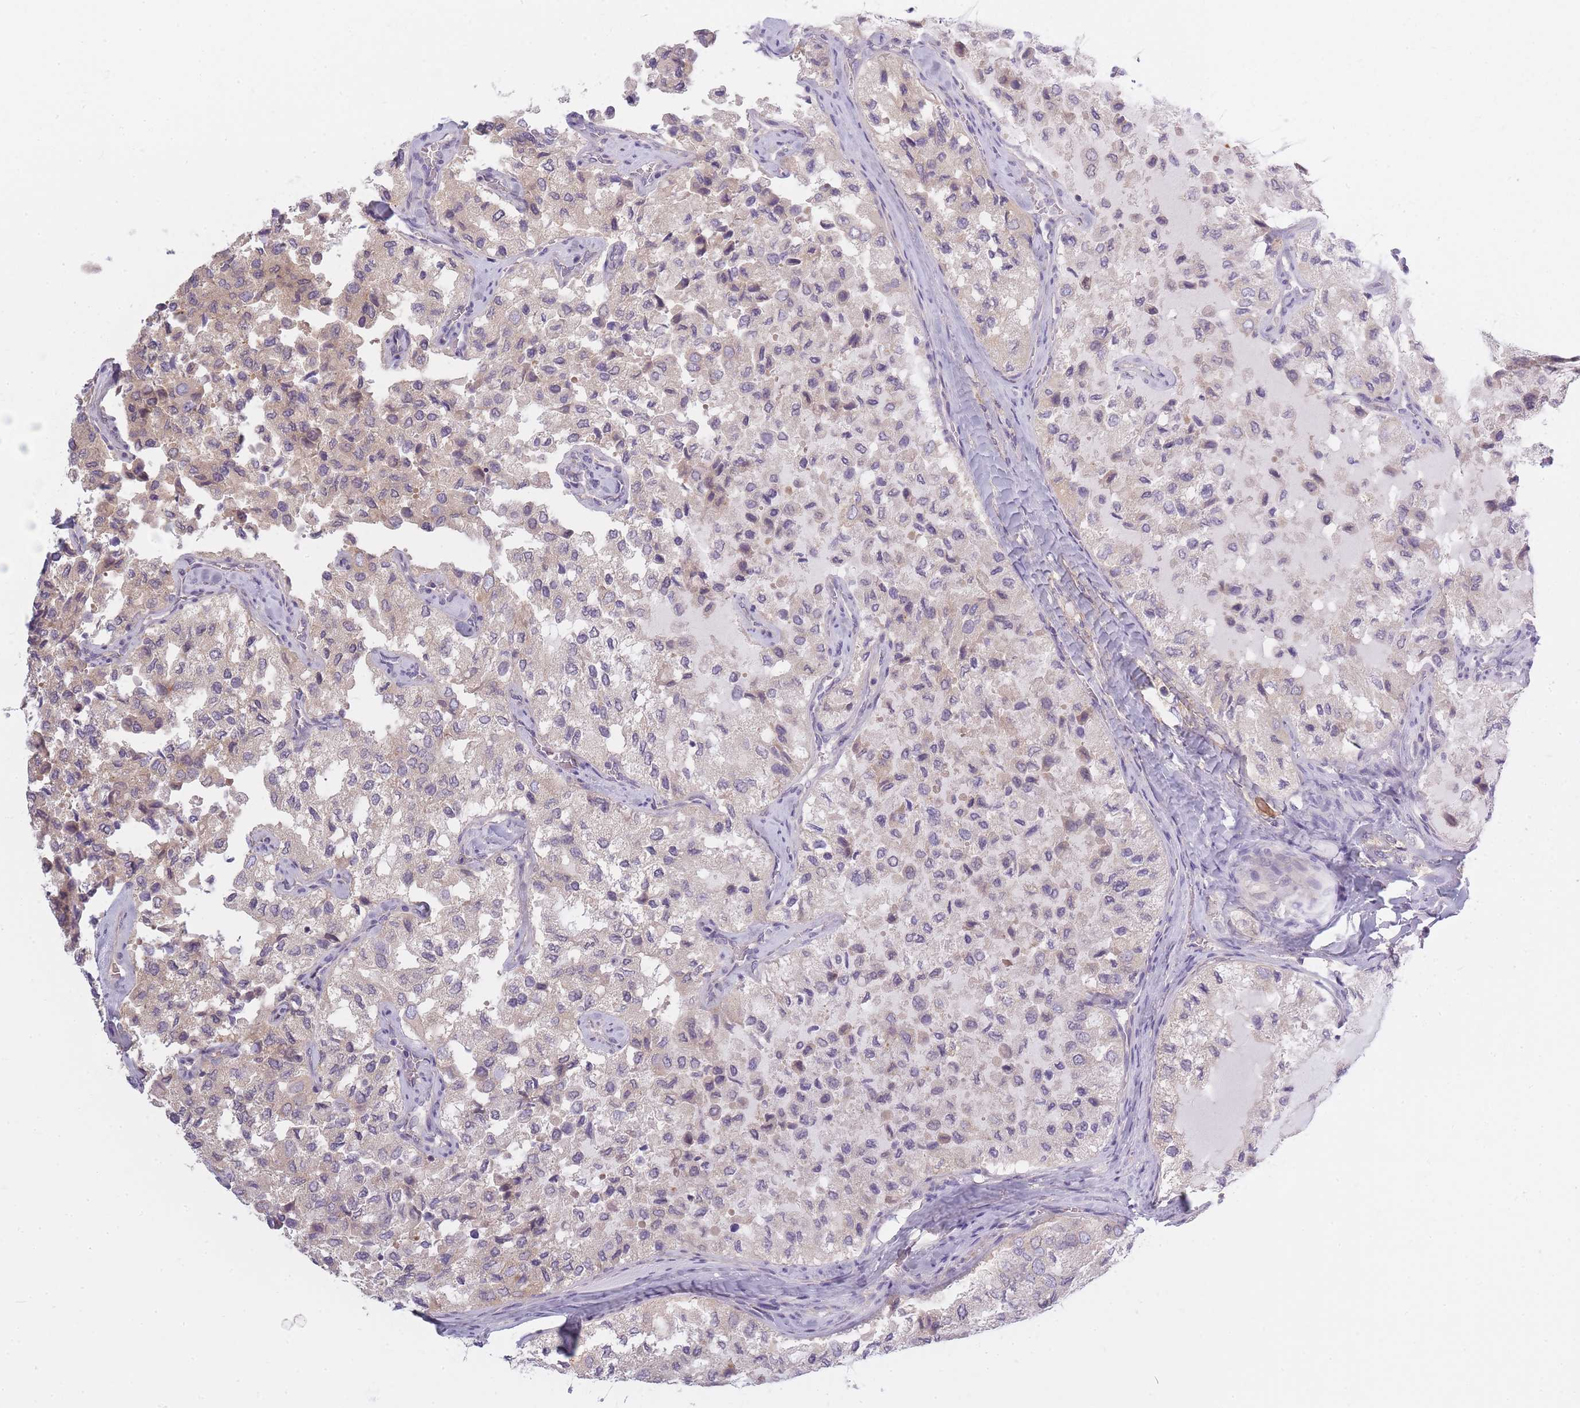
{"staining": {"intensity": "negative", "quantity": "none", "location": "none"}, "tissue": "thyroid cancer", "cell_type": "Tumor cells", "image_type": "cancer", "snomed": [{"axis": "morphology", "description": "Follicular adenoma carcinoma, NOS"}, {"axis": "topography", "description": "Thyroid gland"}], "caption": "The histopathology image reveals no significant staining in tumor cells of thyroid follicular adenoma carcinoma.", "gene": "AP3M2", "patient": {"sex": "male", "age": 75}}